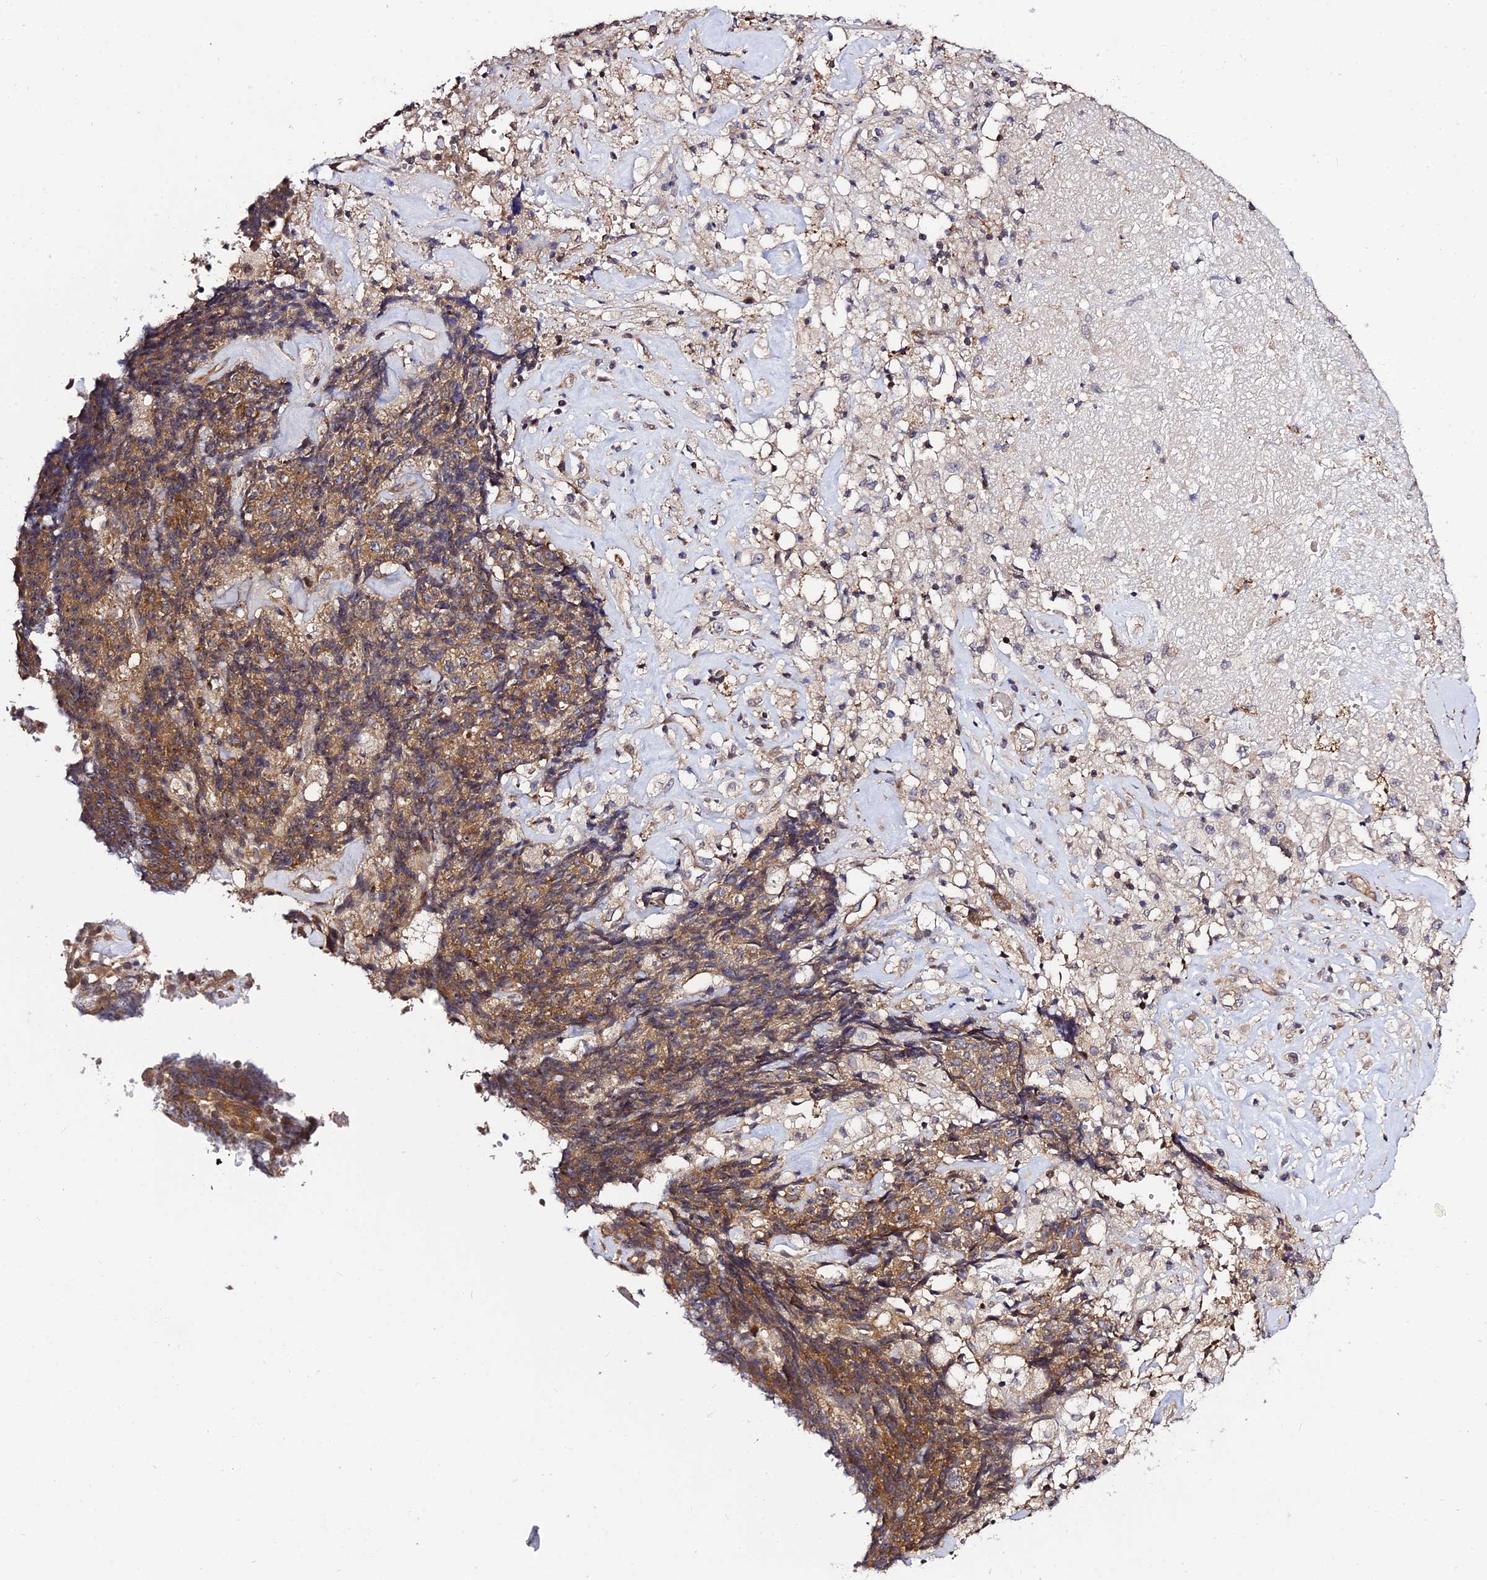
{"staining": {"intensity": "moderate", "quantity": ">75%", "location": "cytoplasmic/membranous"}, "tissue": "ovarian cancer", "cell_type": "Tumor cells", "image_type": "cancer", "snomed": [{"axis": "morphology", "description": "Carcinoma, endometroid"}, {"axis": "topography", "description": "Ovary"}], "caption": "Immunohistochemistry (IHC) (DAB (3,3'-diaminobenzidine)) staining of ovarian cancer exhibits moderate cytoplasmic/membranous protein staining in approximately >75% of tumor cells.", "gene": "SMG6", "patient": {"sex": "female", "age": 42}}